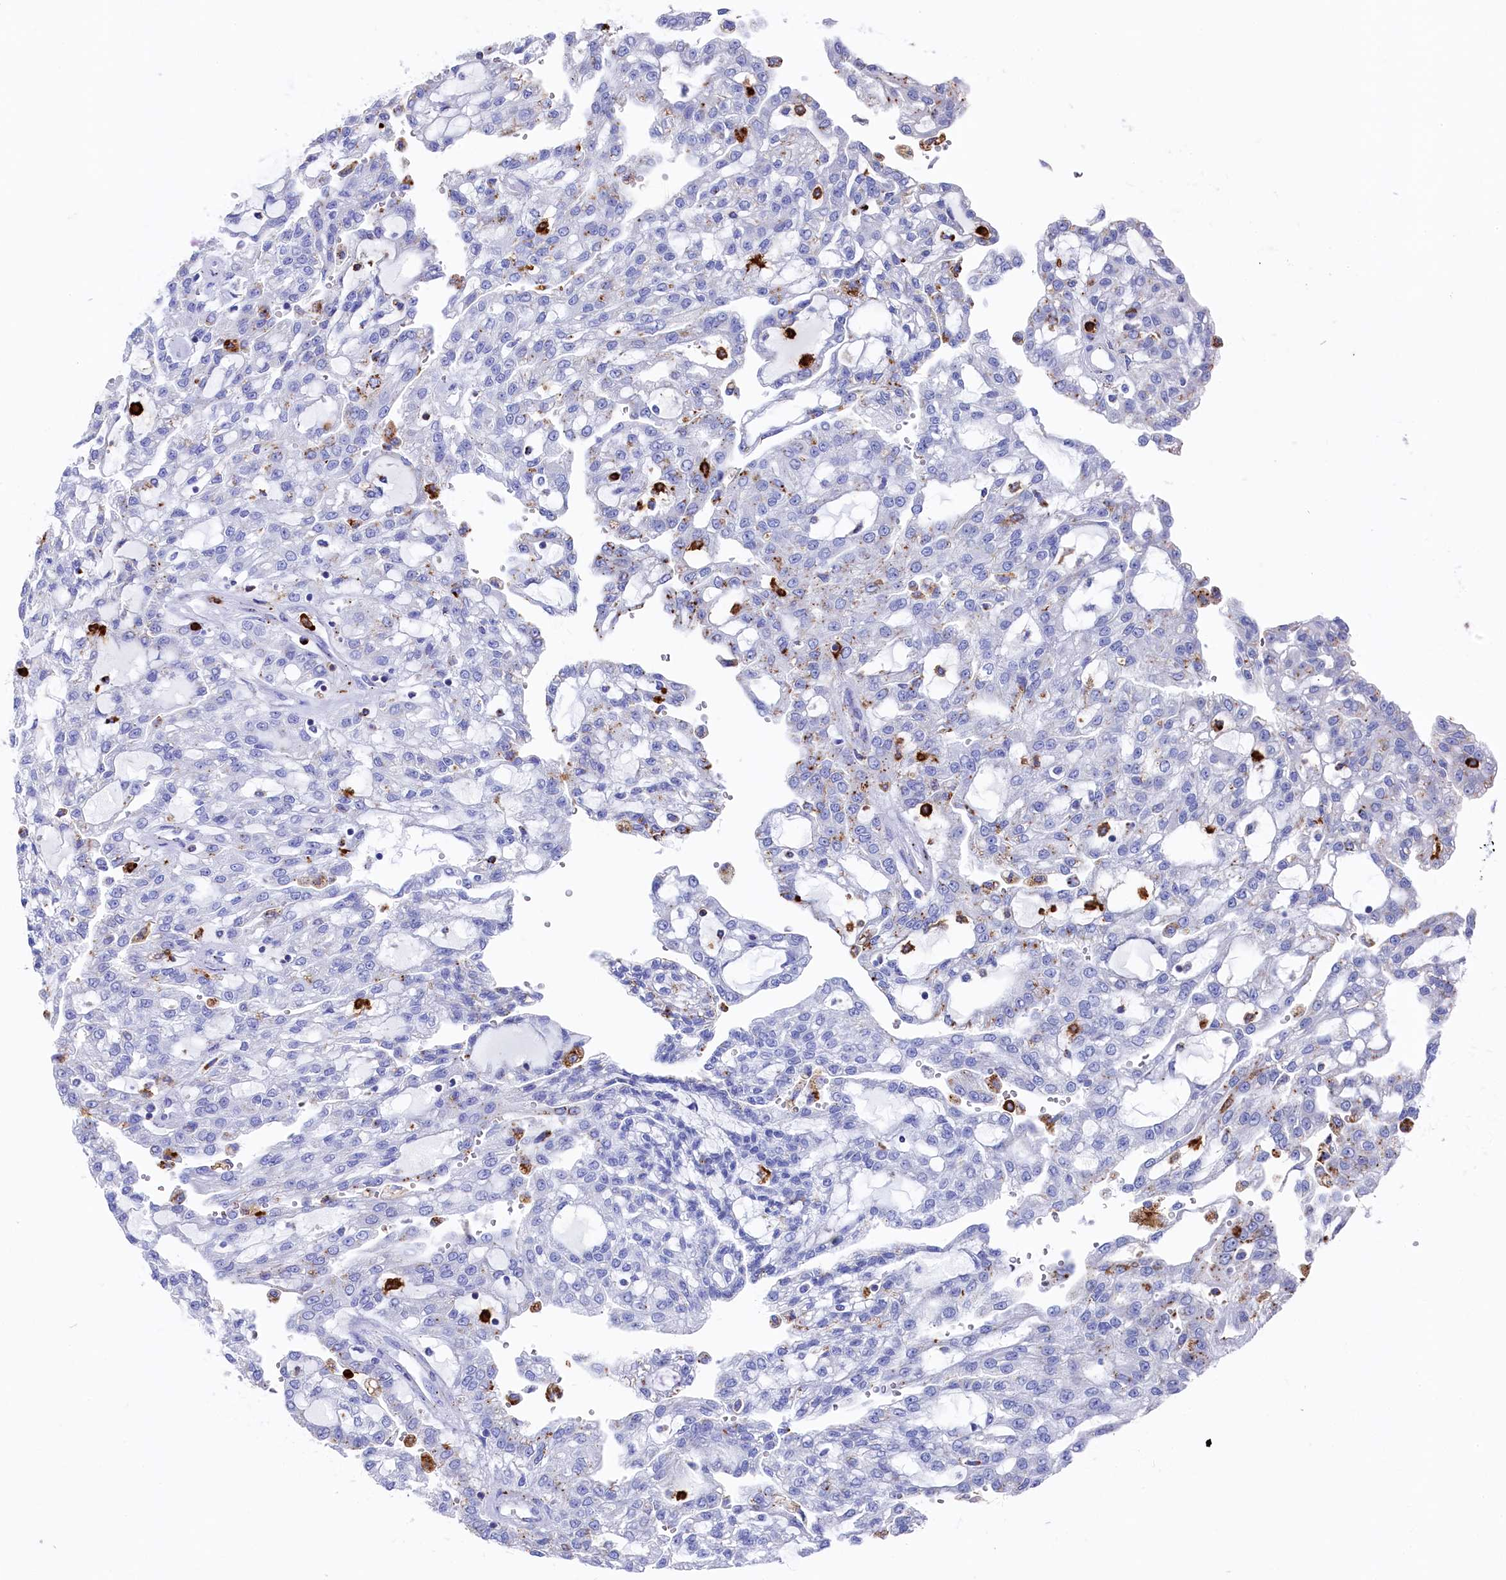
{"staining": {"intensity": "negative", "quantity": "none", "location": "none"}, "tissue": "renal cancer", "cell_type": "Tumor cells", "image_type": "cancer", "snomed": [{"axis": "morphology", "description": "Adenocarcinoma, NOS"}, {"axis": "topography", "description": "Kidney"}], "caption": "Immunohistochemistry (IHC) photomicrograph of neoplastic tissue: human renal cancer (adenocarcinoma) stained with DAB (3,3'-diaminobenzidine) reveals no significant protein expression in tumor cells.", "gene": "PLAC8", "patient": {"sex": "male", "age": 63}}